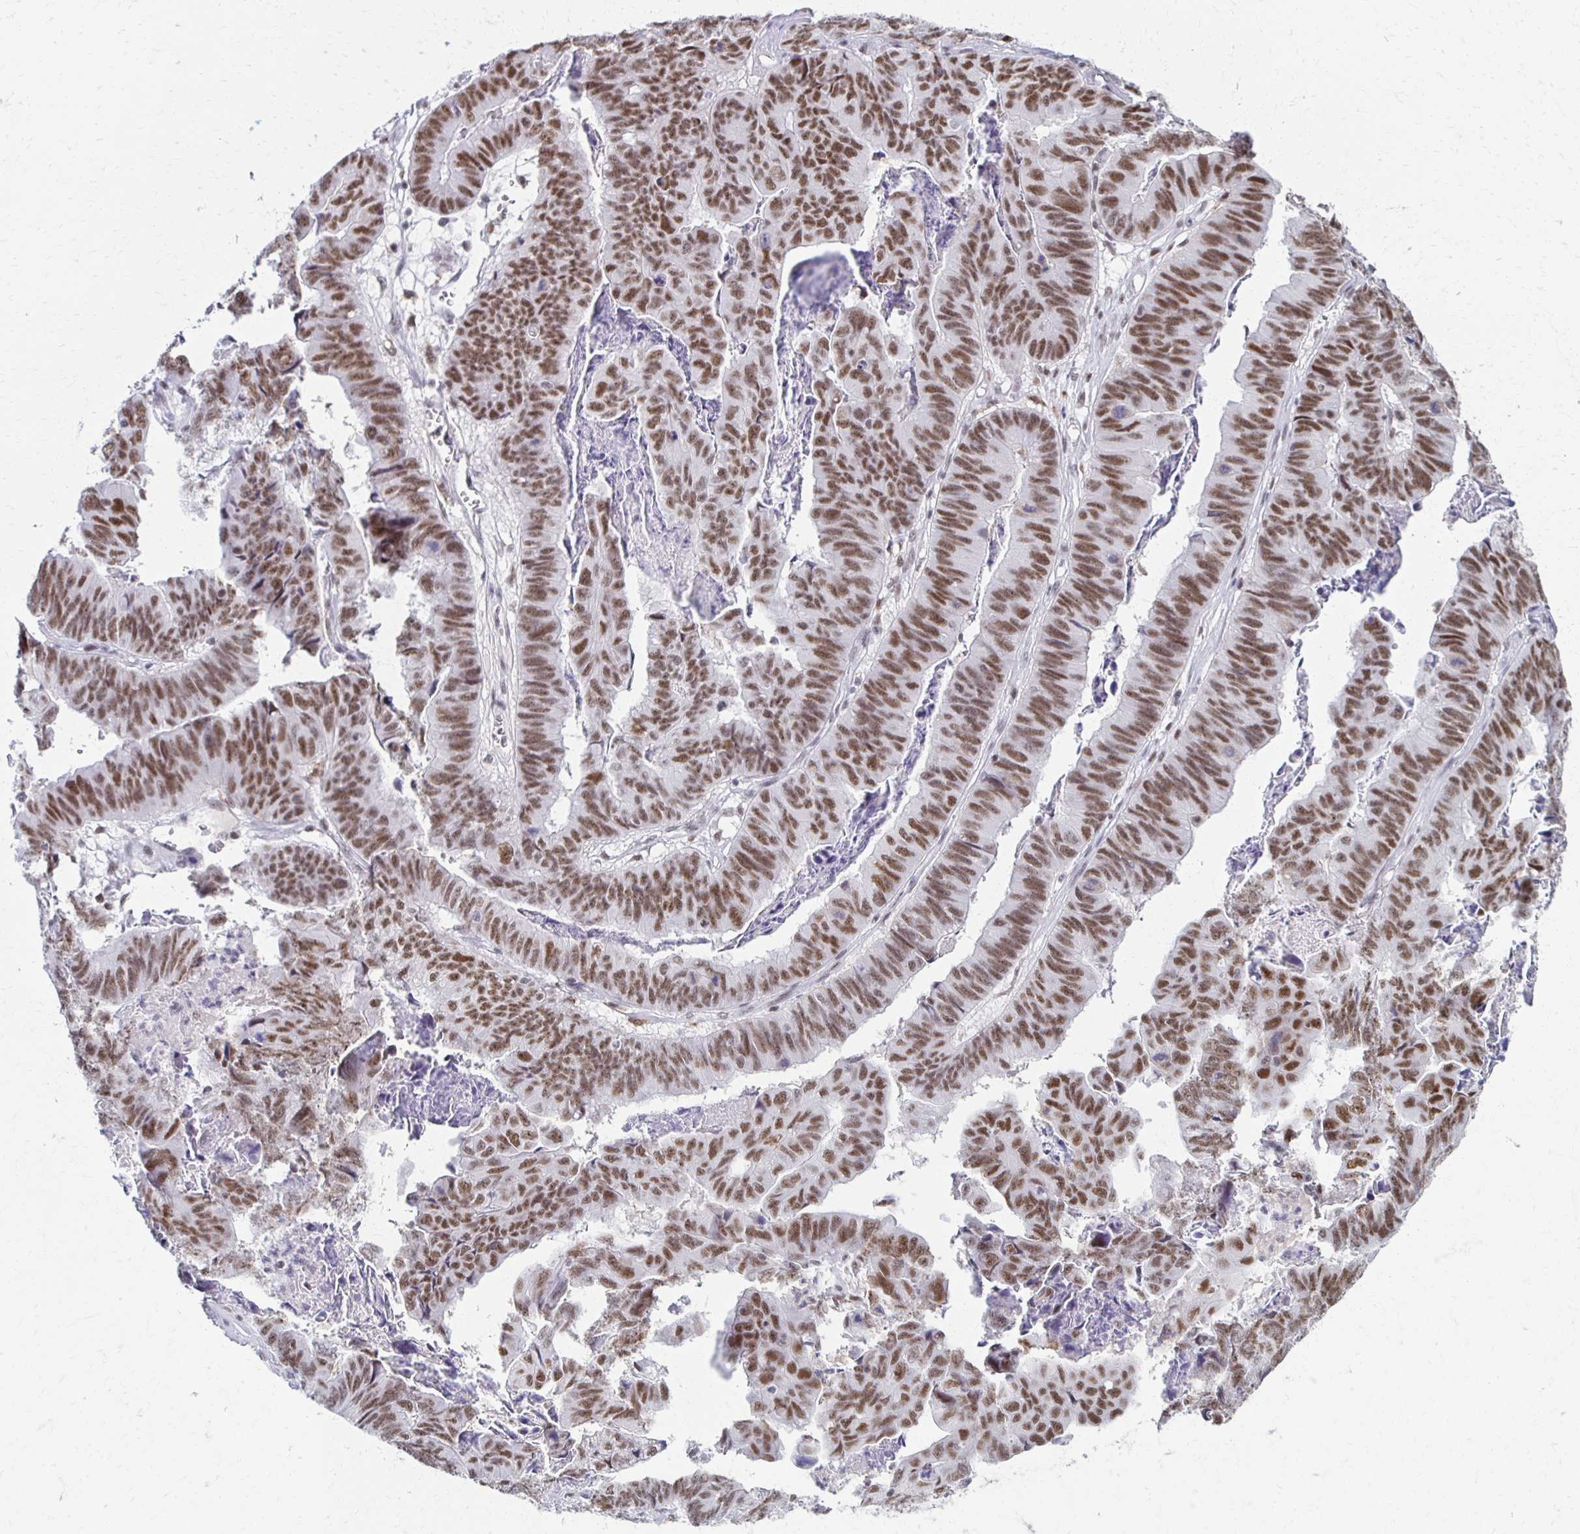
{"staining": {"intensity": "moderate", "quantity": ">75%", "location": "nuclear"}, "tissue": "stomach cancer", "cell_type": "Tumor cells", "image_type": "cancer", "snomed": [{"axis": "morphology", "description": "Adenocarcinoma, NOS"}, {"axis": "topography", "description": "Stomach, lower"}], "caption": "High-power microscopy captured an immunohistochemistry (IHC) photomicrograph of stomach adenocarcinoma, revealing moderate nuclear positivity in approximately >75% of tumor cells. The protein of interest is stained brown, and the nuclei are stained in blue (DAB IHC with brightfield microscopy, high magnification).", "gene": "IRF7", "patient": {"sex": "male", "age": 77}}